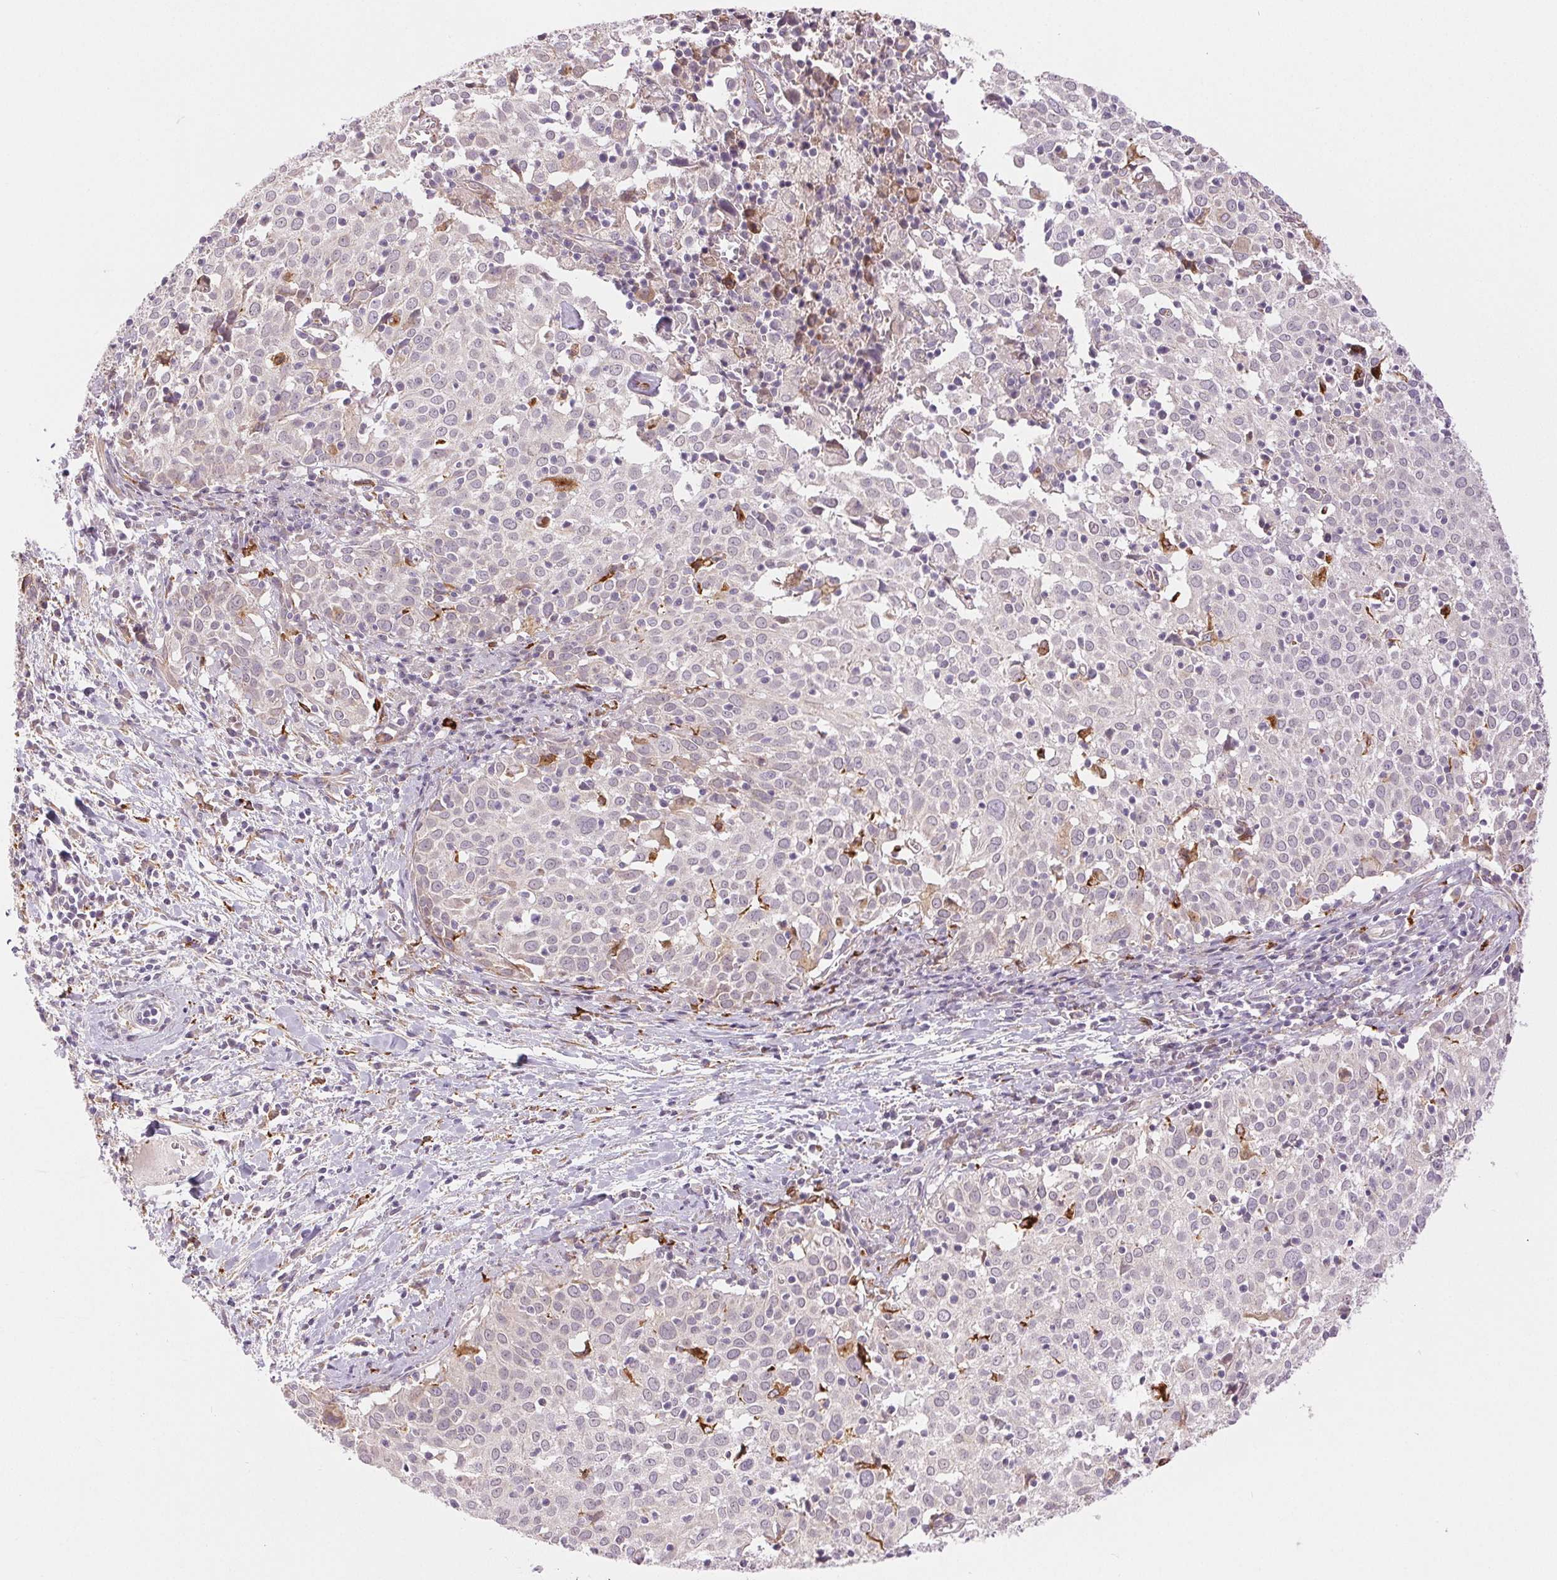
{"staining": {"intensity": "negative", "quantity": "none", "location": "none"}, "tissue": "cervical cancer", "cell_type": "Tumor cells", "image_type": "cancer", "snomed": [{"axis": "morphology", "description": "Squamous cell carcinoma, NOS"}, {"axis": "topography", "description": "Cervix"}], "caption": "High magnification brightfield microscopy of cervical squamous cell carcinoma stained with DAB (3,3'-diaminobenzidine) (brown) and counterstained with hematoxylin (blue): tumor cells show no significant expression.", "gene": "METTL17", "patient": {"sex": "female", "age": 39}}